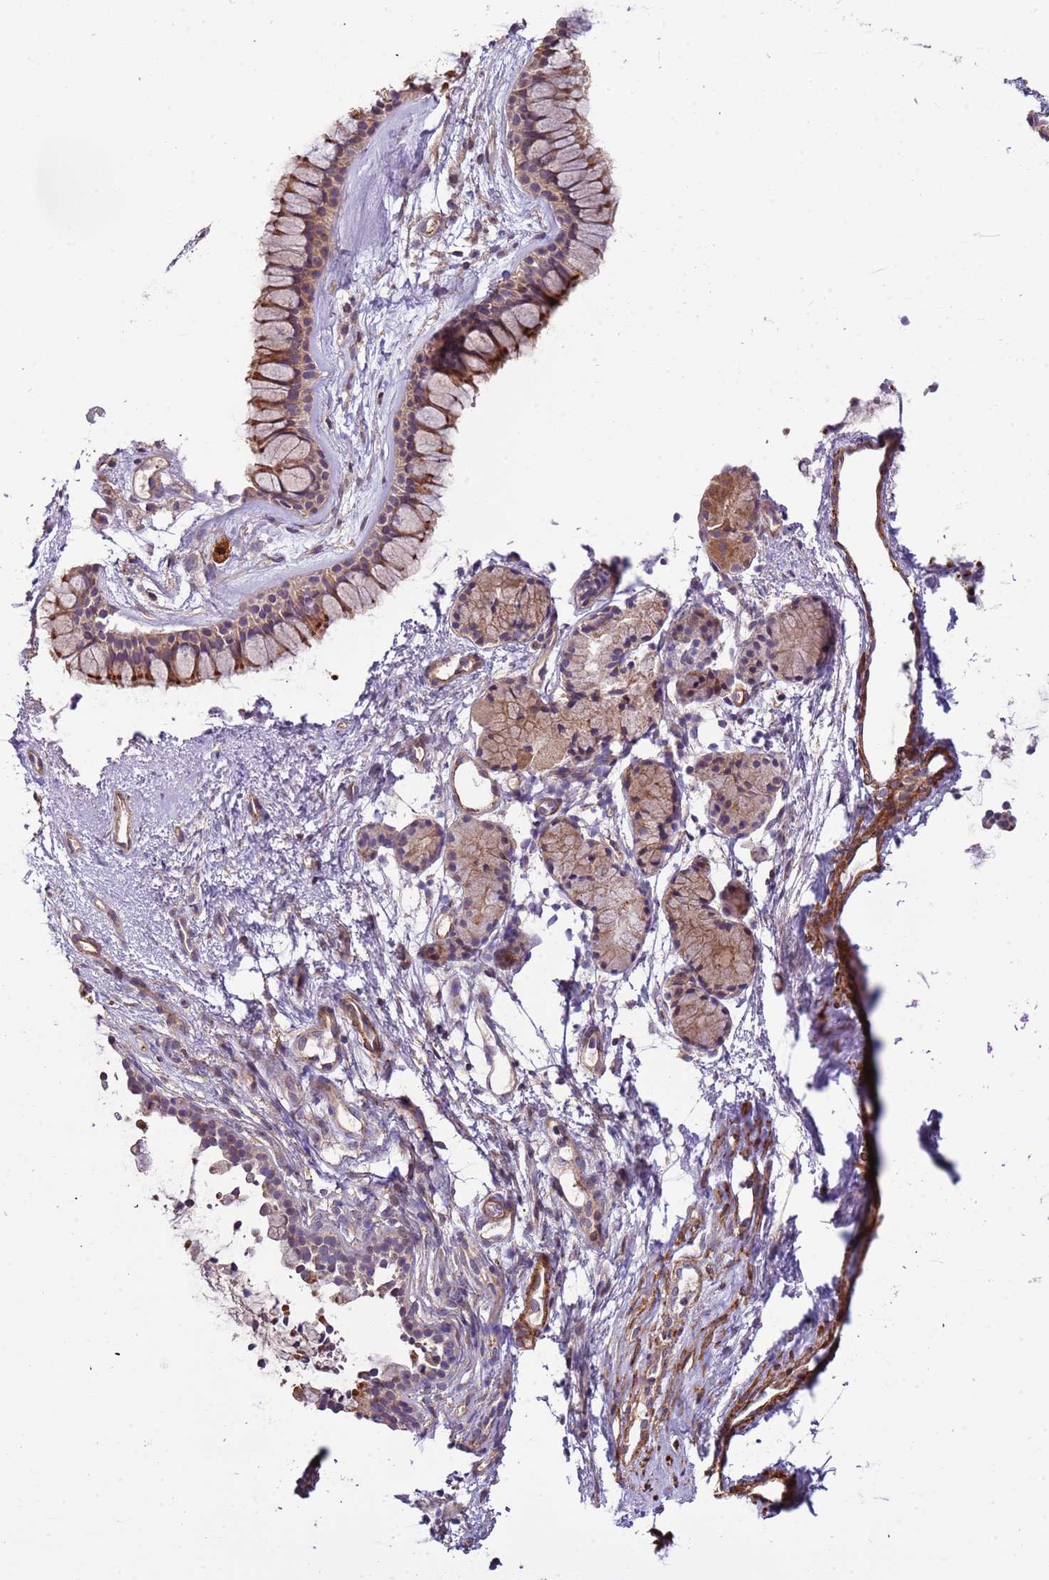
{"staining": {"intensity": "moderate", "quantity": ">75%", "location": "cytoplasmic/membranous"}, "tissue": "nasopharynx", "cell_type": "Respiratory epithelial cells", "image_type": "normal", "snomed": [{"axis": "morphology", "description": "Normal tissue, NOS"}, {"axis": "topography", "description": "Nasopharynx"}], "caption": "Unremarkable nasopharynx exhibits moderate cytoplasmic/membranous staining in about >75% of respiratory epithelial cells, visualized by immunohistochemistry.", "gene": "LAMB4", "patient": {"sex": "male", "age": 82}}